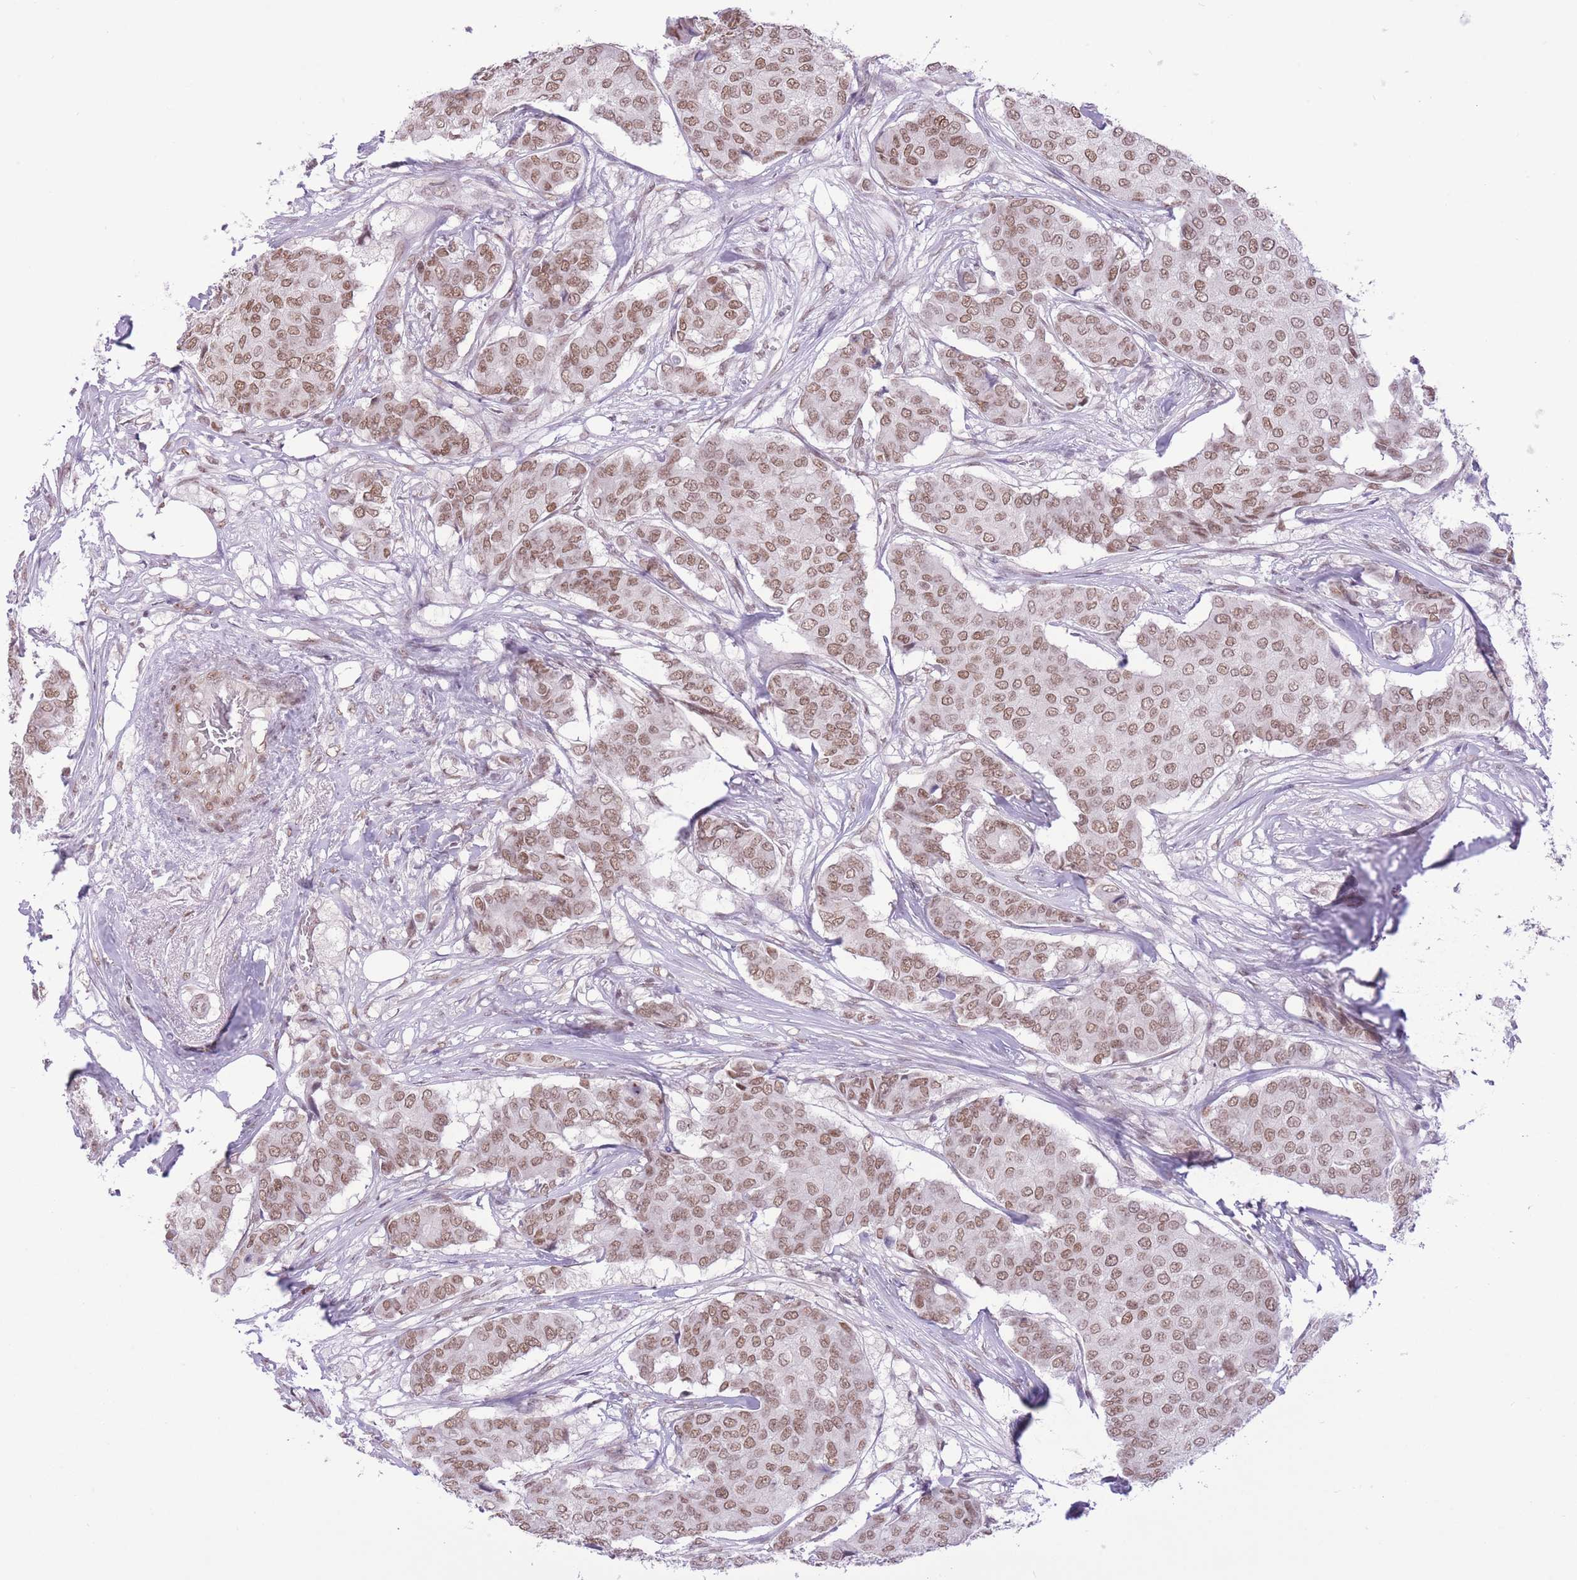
{"staining": {"intensity": "moderate", "quantity": ">75%", "location": "nuclear"}, "tissue": "breast cancer", "cell_type": "Tumor cells", "image_type": "cancer", "snomed": [{"axis": "morphology", "description": "Duct carcinoma"}, {"axis": "topography", "description": "Breast"}], "caption": "Moderate nuclear protein staining is appreciated in about >75% of tumor cells in breast cancer (intraductal carcinoma).", "gene": "ZBED5", "patient": {"sex": "female", "age": 75}}